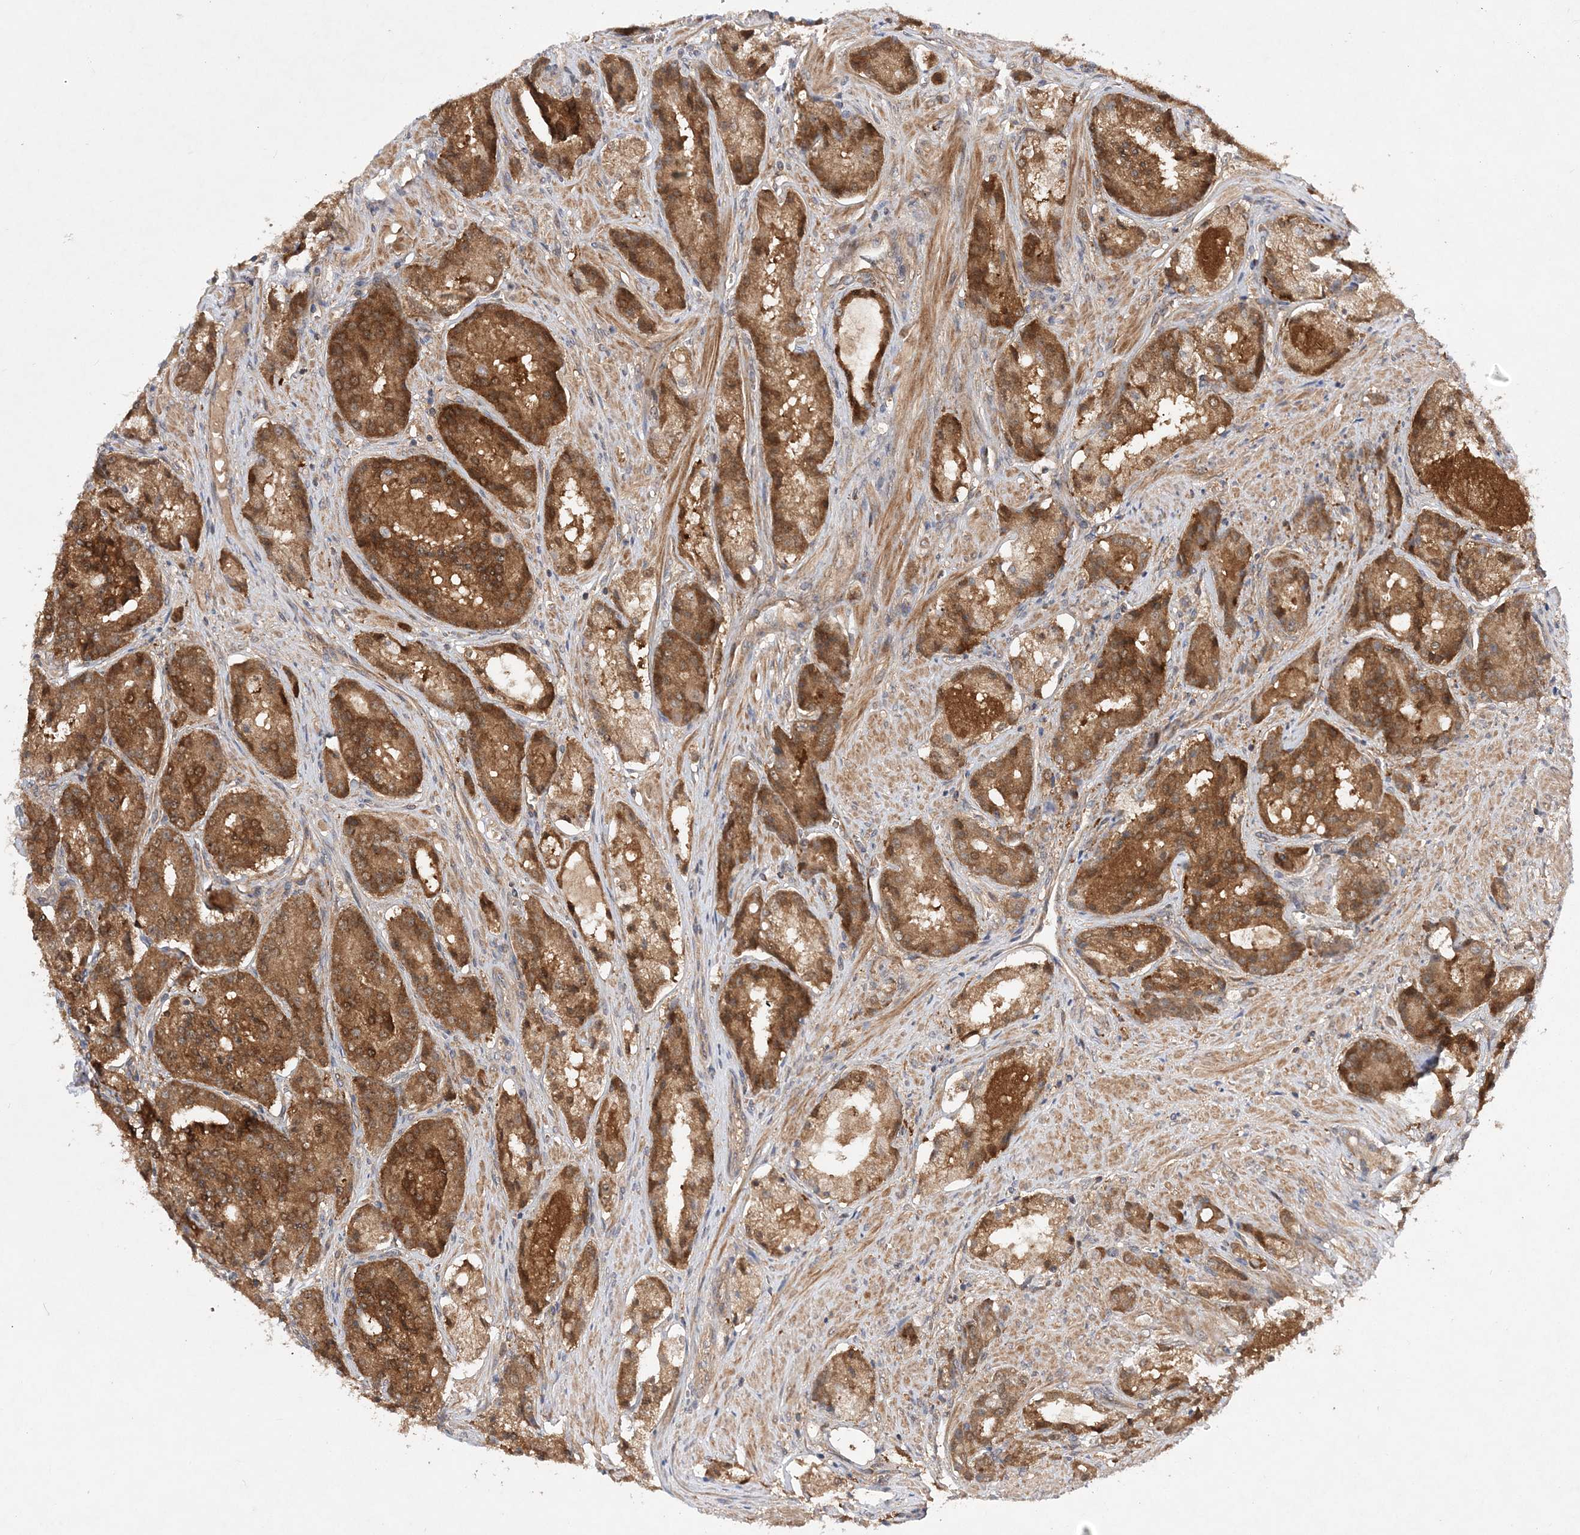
{"staining": {"intensity": "moderate", "quantity": ">75%", "location": "cytoplasmic/membranous"}, "tissue": "prostate cancer", "cell_type": "Tumor cells", "image_type": "cancer", "snomed": [{"axis": "morphology", "description": "Adenocarcinoma, High grade"}, {"axis": "topography", "description": "Prostate"}], "caption": "Immunohistochemistry (IHC) of human prostate cancer (adenocarcinoma (high-grade)) displays medium levels of moderate cytoplasmic/membranous positivity in approximately >75% of tumor cells. (DAB (3,3'-diaminobenzidine) IHC with brightfield microscopy, high magnification).", "gene": "TMEM9B", "patient": {"sex": "male", "age": 60}}